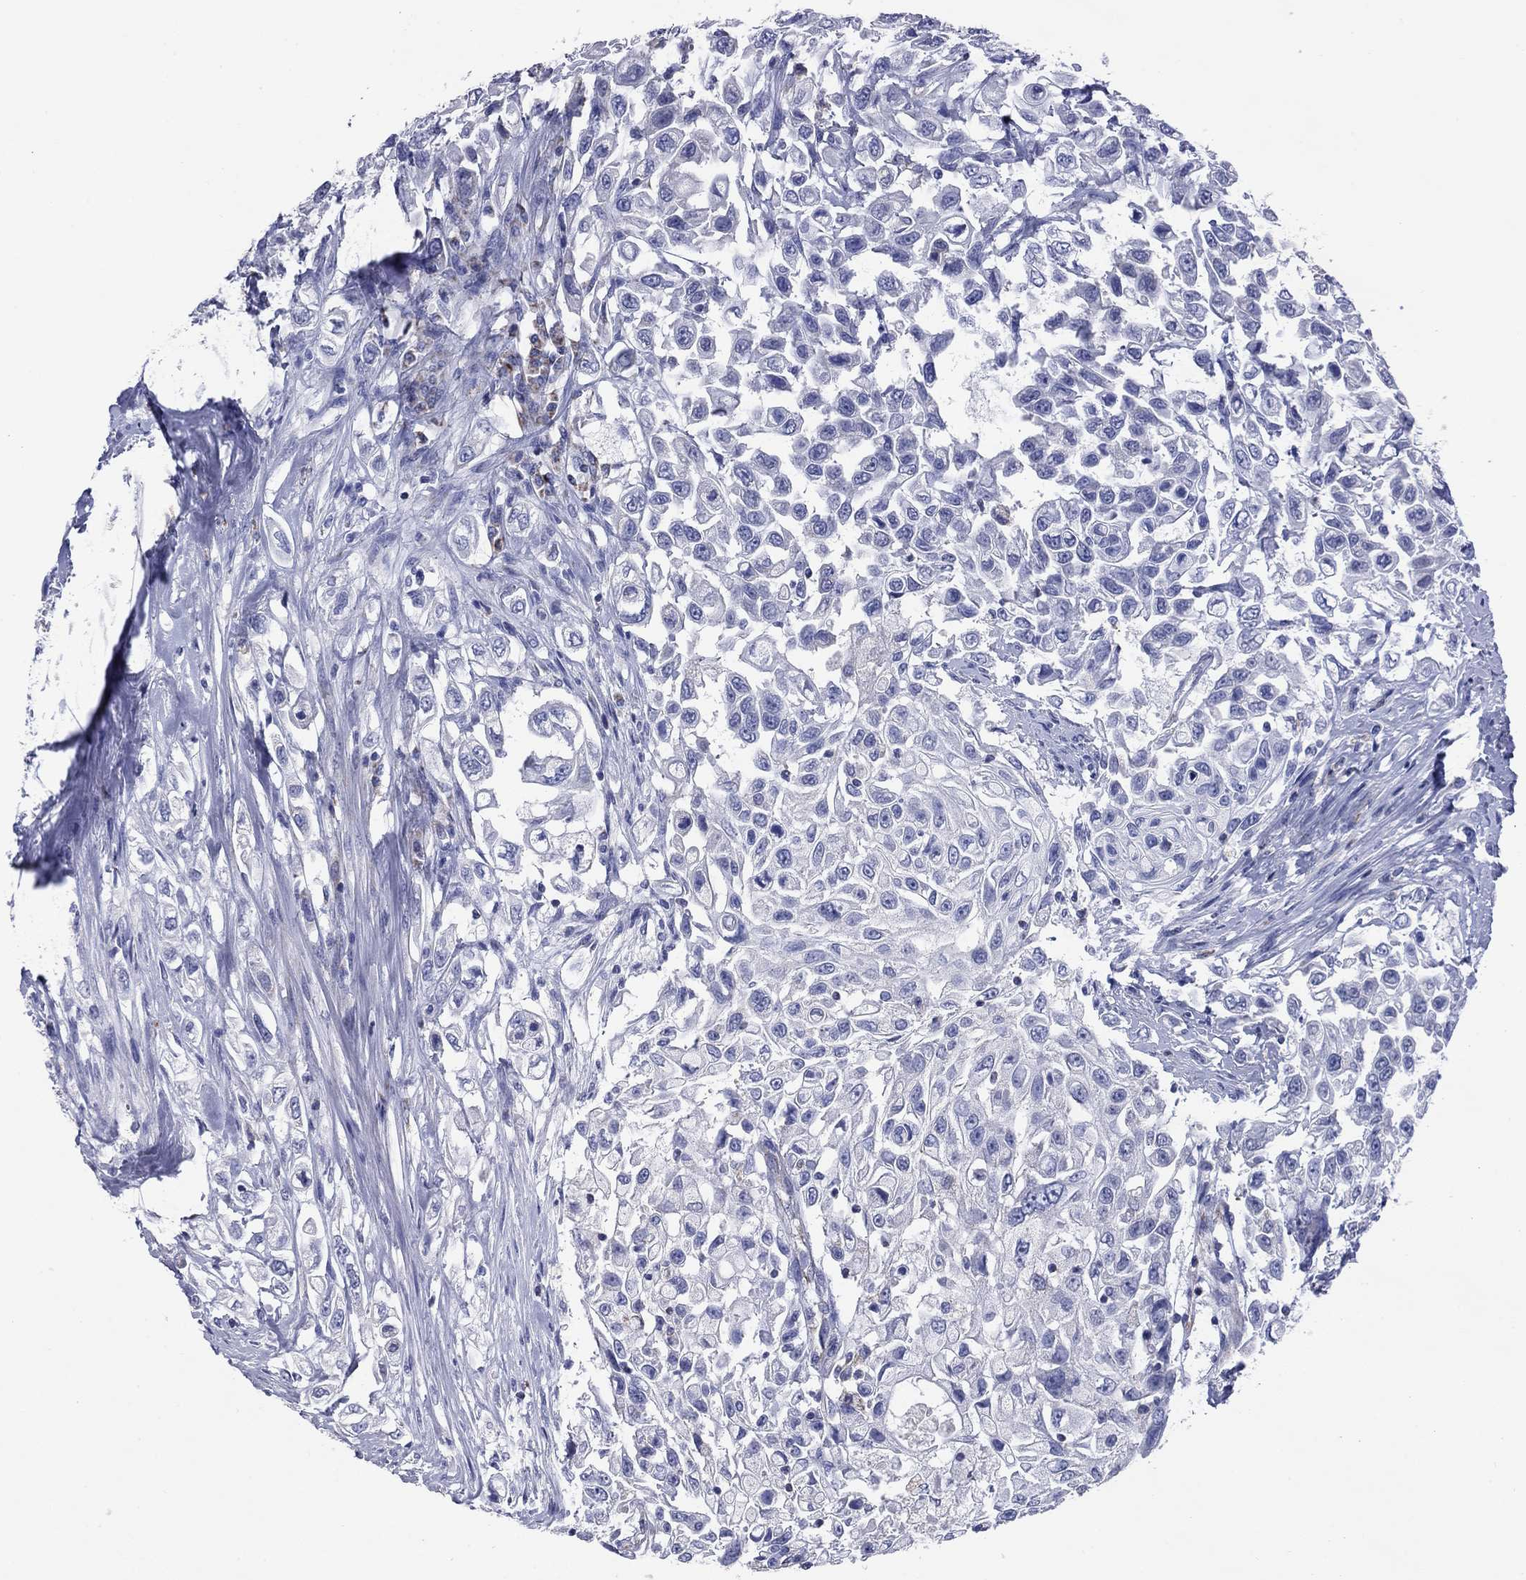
{"staining": {"intensity": "negative", "quantity": "none", "location": "none"}, "tissue": "urothelial cancer", "cell_type": "Tumor cells", "image_type": "cancer", "snomed": [{"axis": "morphology", "description": "Urothelial carcinoma, High grade"}, {"axis": "topography", "description": "Urinary bladder"}], "caption": "Tumor cells are negative for brown protein staining in urothelial cancer. (DAB (3,3'-diaminobenzidine) immunohistochemistry with hematoxylin counter stain).", "gene": "NDUFA4L2", "patient": {"sex": "female", "age": 56}}